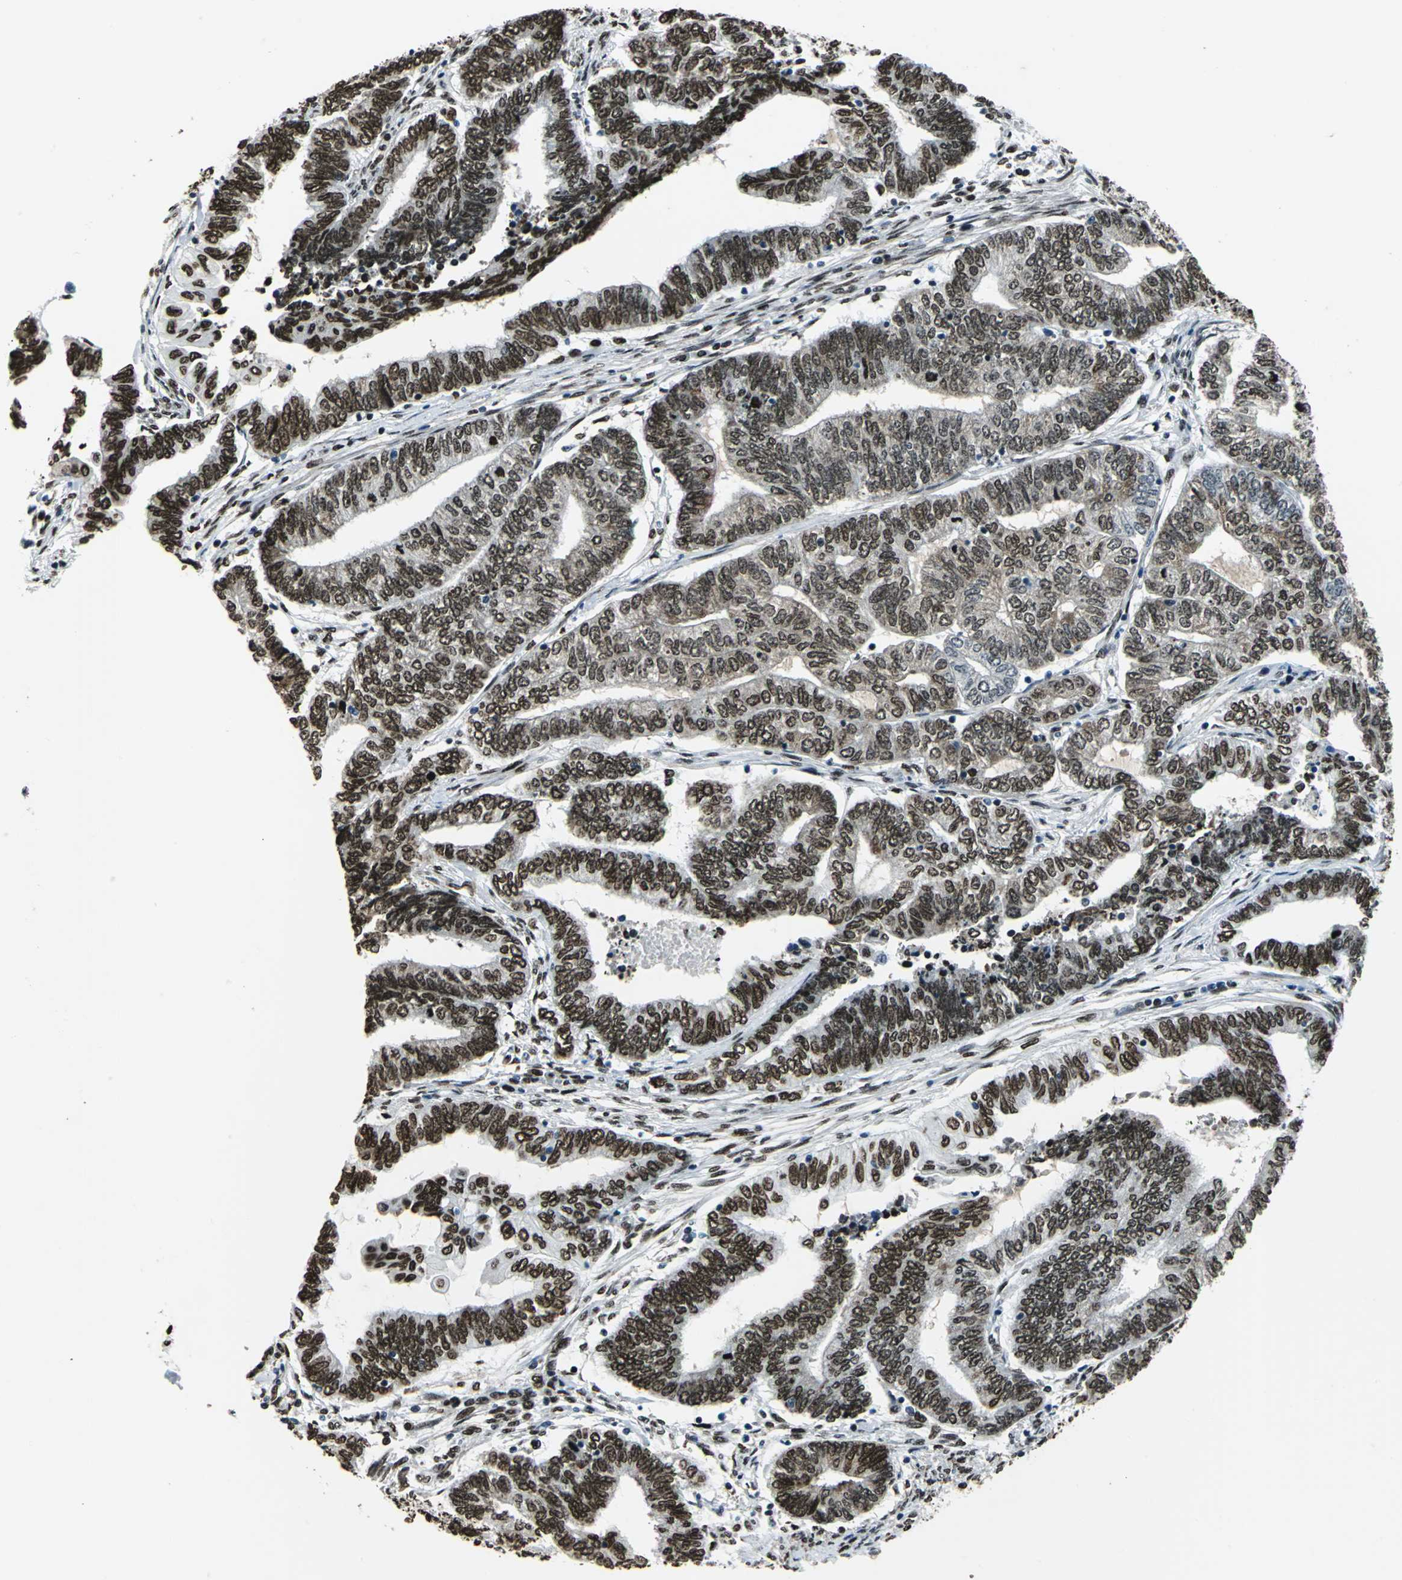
{"staining": {"intensity": "strong", "quantity": ">75%", "location": "cytoplasmic/membranous,nuclear"}, "tissue": "endometrial cancer", "cell_type": "Tumor cells", "image_type": "cancer", "snomed": [{"axis": "morphology", "description": "Adenocarcinoma, NOS"}, {"axis": "topography", "description": "Uterus"}, {"axis": "topography", "description": "Endometrium"}], "caption": "An image of human adenocarcinoma (endometrial) stained for a protein exhibits strong cytoplasmic/membranous and nuclear brown staining in tumor cells.", "gene": "APEX1", "patient": {"sex": "female", "age": 70}}